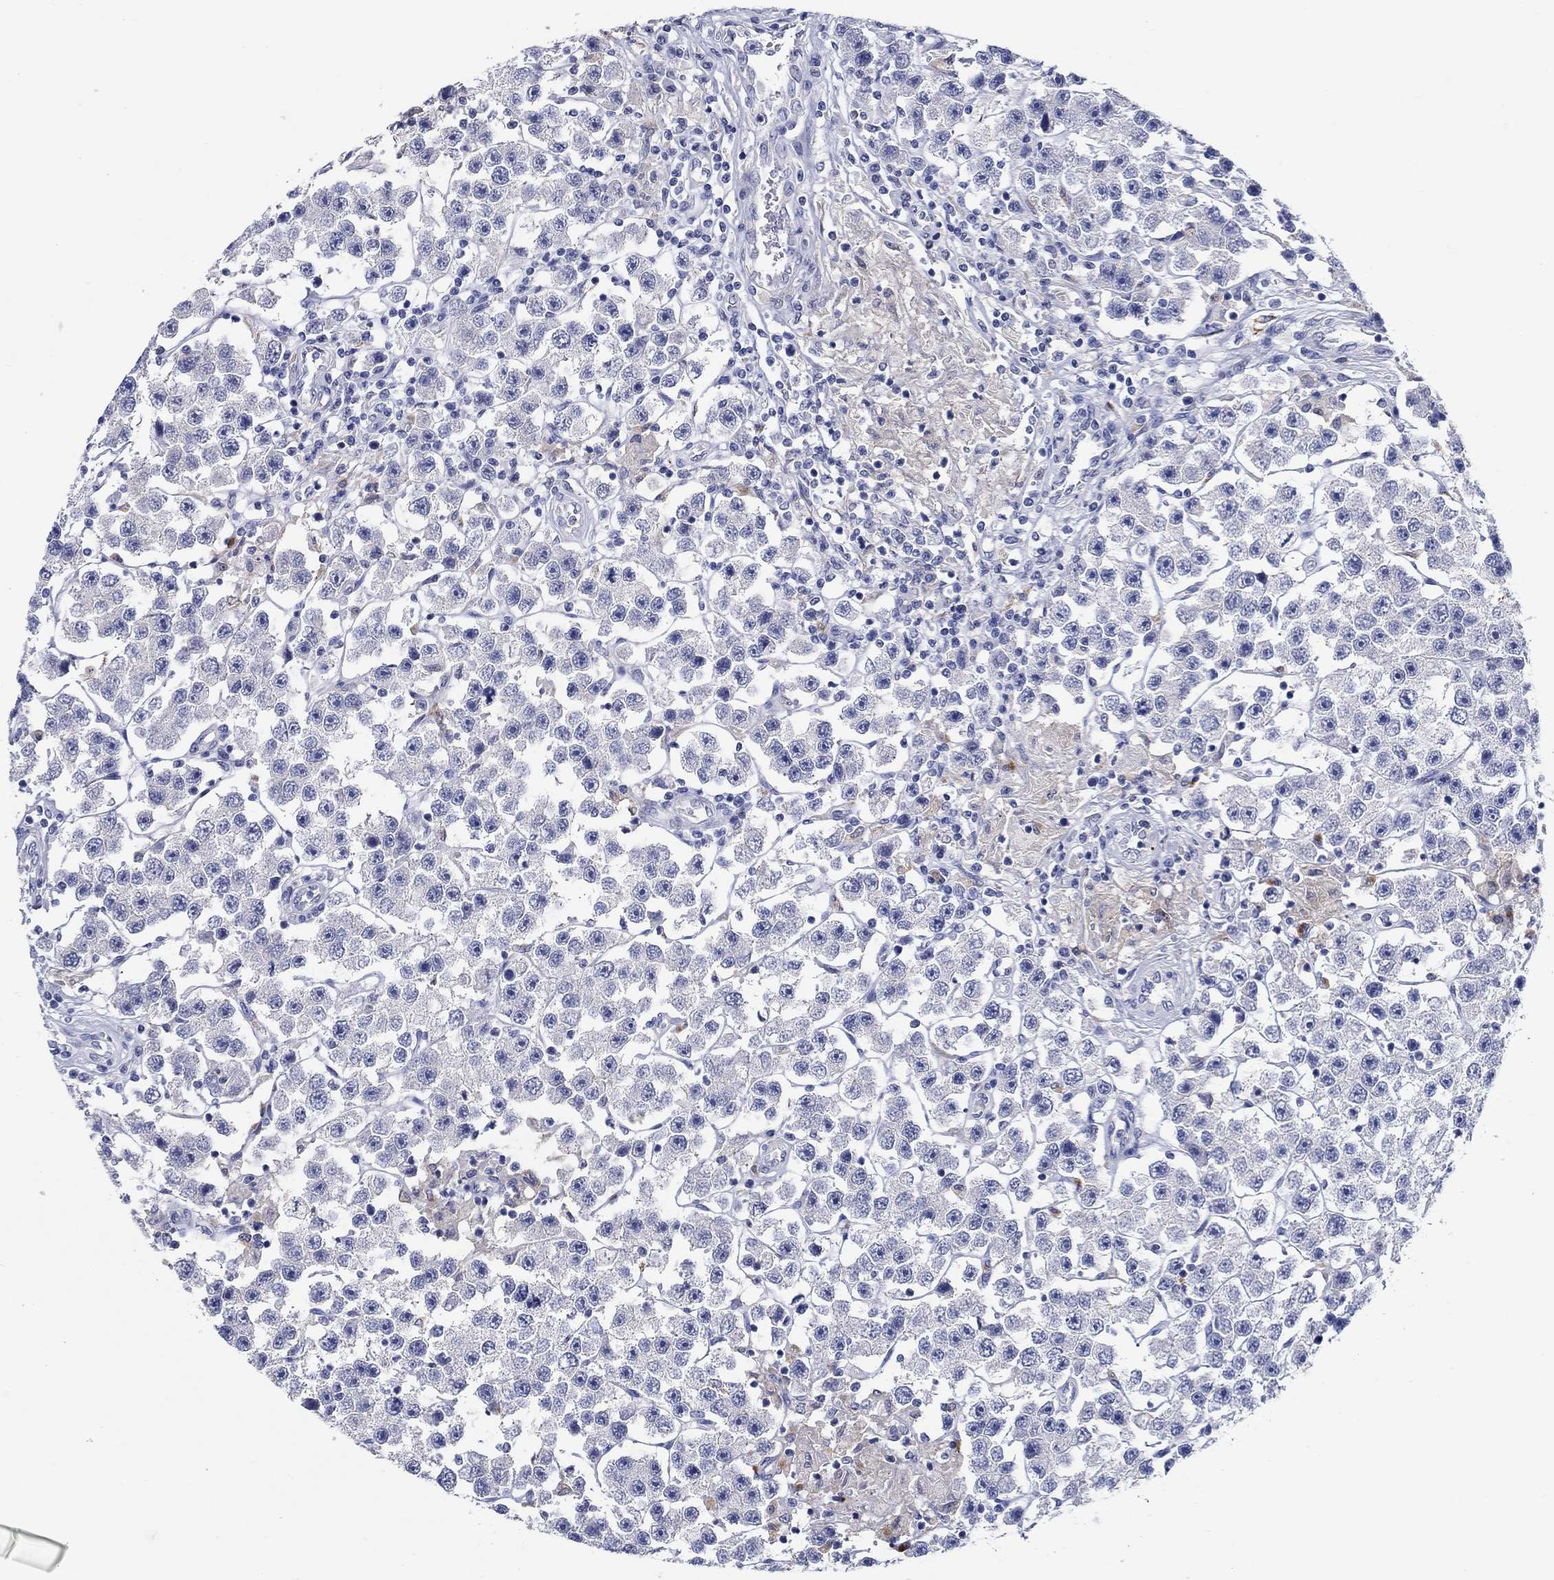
{"staining": {"intensity": "negative", "quantity": "none", "location": "none"}, "tissue": "testis cancer", "cell_type": "Tumor cells", "image_type": "cancer", "snomed": [{"axis": "morphology", "description": "Seminoma, NOS"}, {"axis": "topography", "description": "Testis"}], "caption": "A micrograph of human seminoma (testis) is negative for staining in tumor cells. The staining was performed using DAB to visualize the protein expression in brown, while the nuclei were stained in blue with hematoxylin (Magnification: 20x).", "gene": "RAP1GAP", "patient": {"sex": "male", "age": 45}}